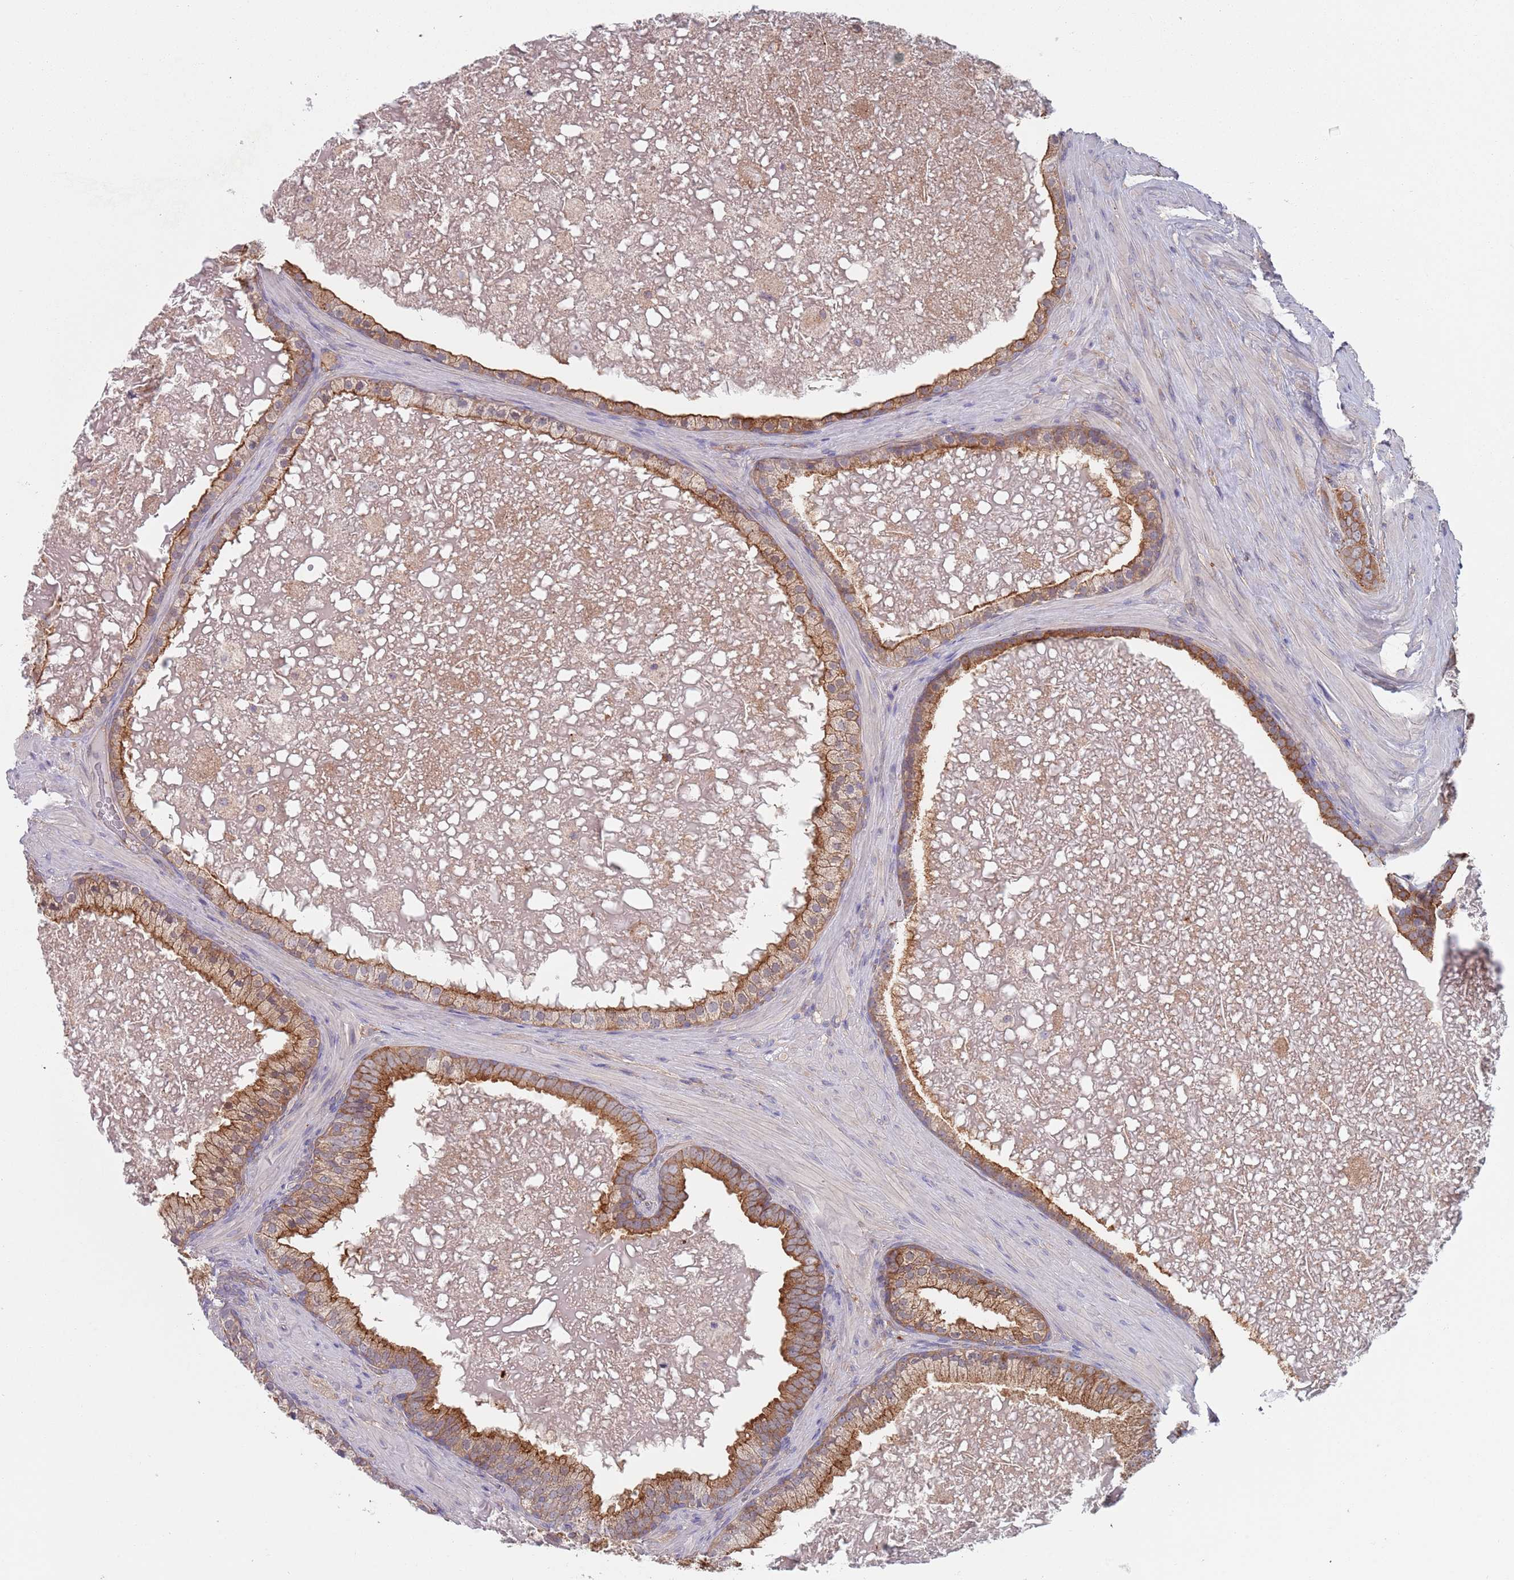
{"staining": {"intensity": "moderate", "quantity": ">75%", "location": "cytoplasmic/membranous"}, "tissue": "prostate cancer", "cell_type": "Tumor cells", "image_type": "cancer", "snomed": [{"axis": "morphology", "description": "Adenocarcinoma, High grade"}, {"axis": "topography", "description": "Prostate"}], "caption": "Brown immunohistochemical staining in human adenocarcinoma (high-grade) (prostate) reveals moderate cytoplasmic/membranous positivity in approximately >75% of tumor cells. Ihc stains the protein of interest in brown and the nuclei are stained blue.", "gene": "APPL2", "patient": {"sex": "male", "age": 55}}